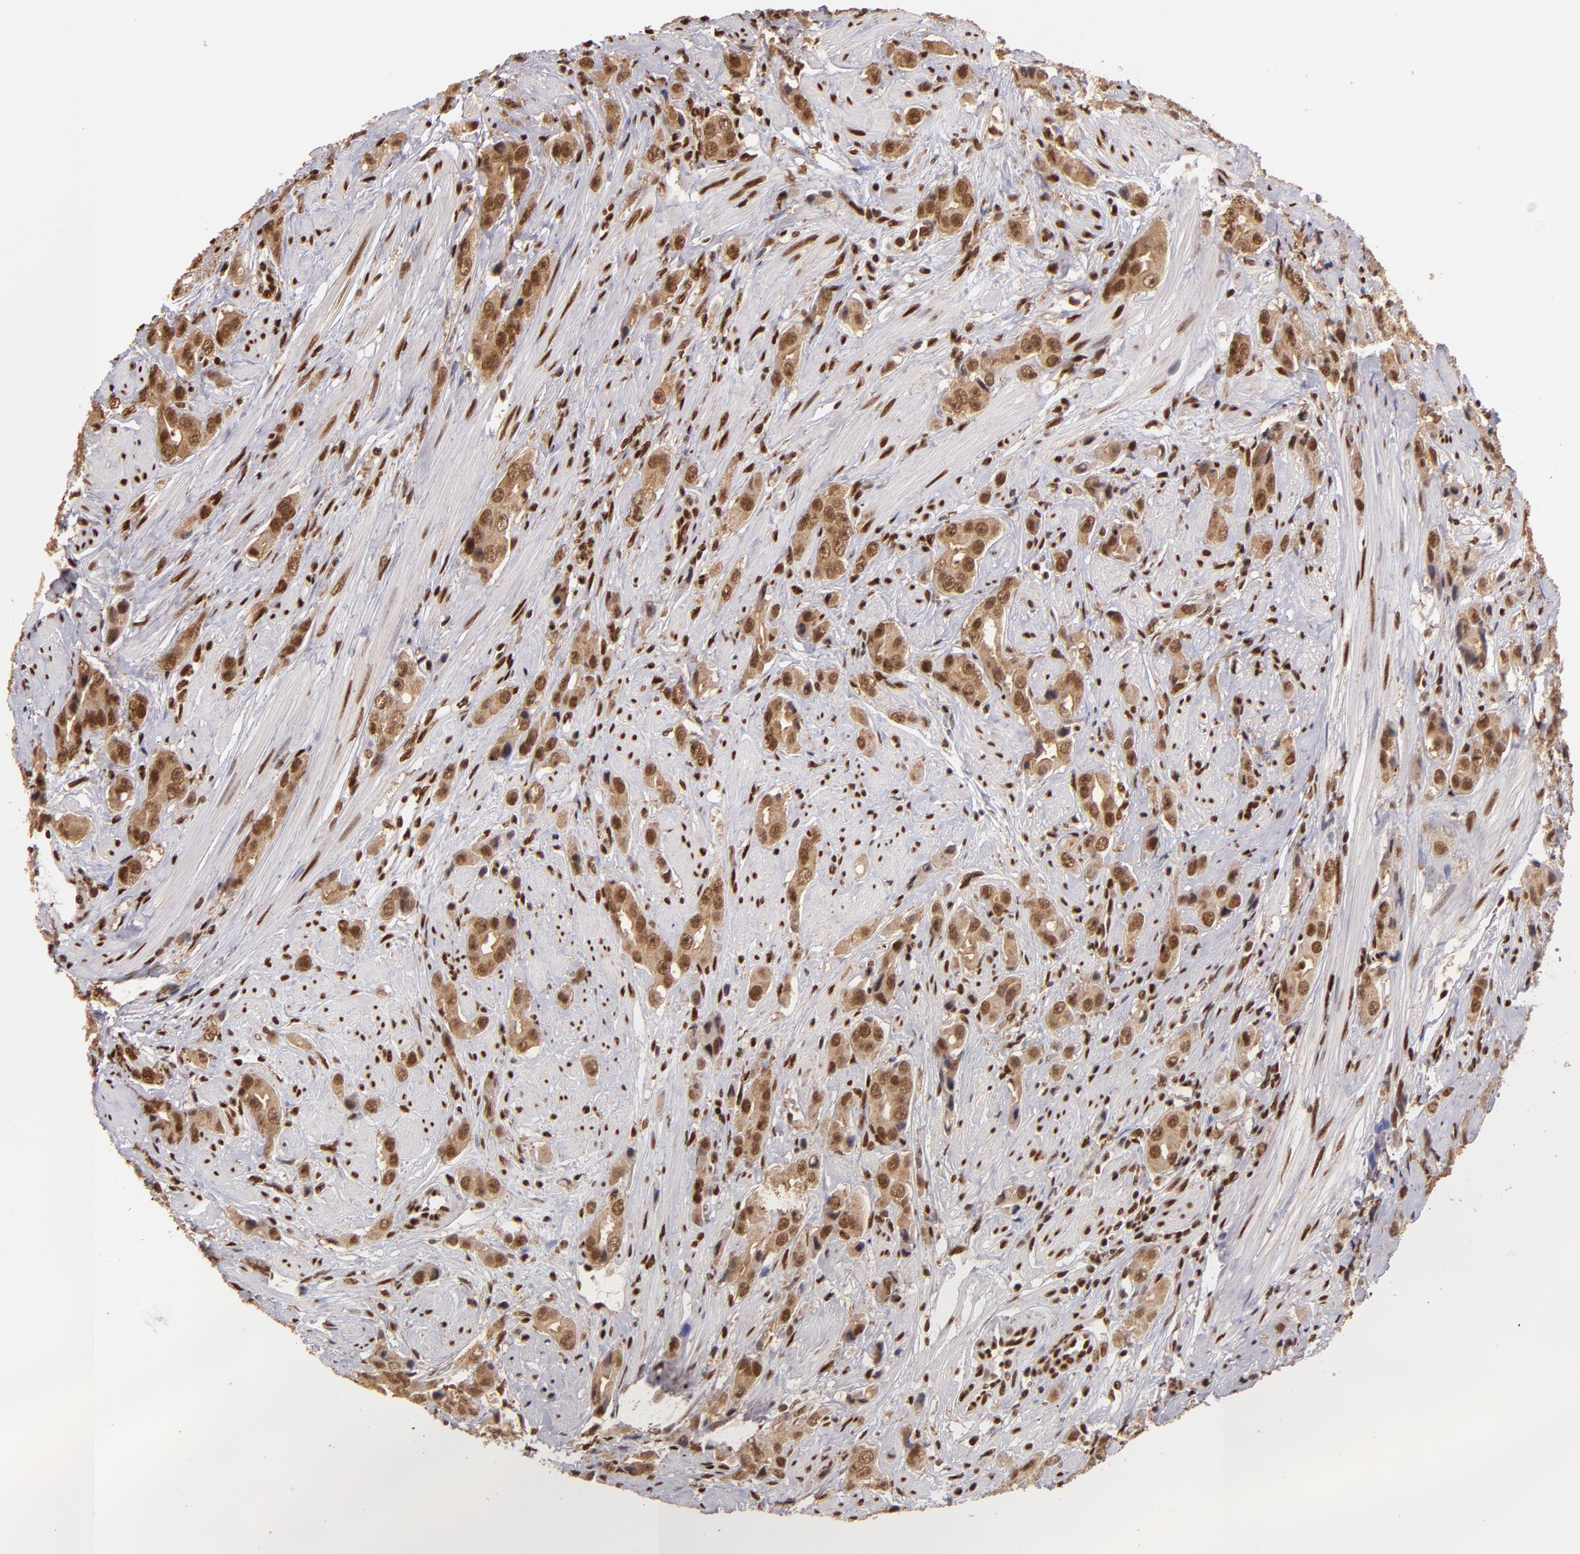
{"staining": {"intensity": "moderate", "quantity": ">75%", "location": "cytoplasmic/membranous,nuclear"}, "tissue": "prostate cancer", "cell_type": "Tumor cells", "image_type": "cancer", "snomed": [{"axis": "morphology", "description": "Adenocarcinoma, Medium grade"}, {"axis": "topography", "description": "Prostate"}], "caption": "A high-resolution histopathology image shows immunohistochemistry staining of prostate medium-grade adenocarcinoma, which demonstrates moderate cytoplasmic/membranous and nuclear expression in about >75% of tumor cells. (IHC, brightfield microscopy, high magnification).", "gene": "SP1", "patient": {"sex": "male", "age": 53}}